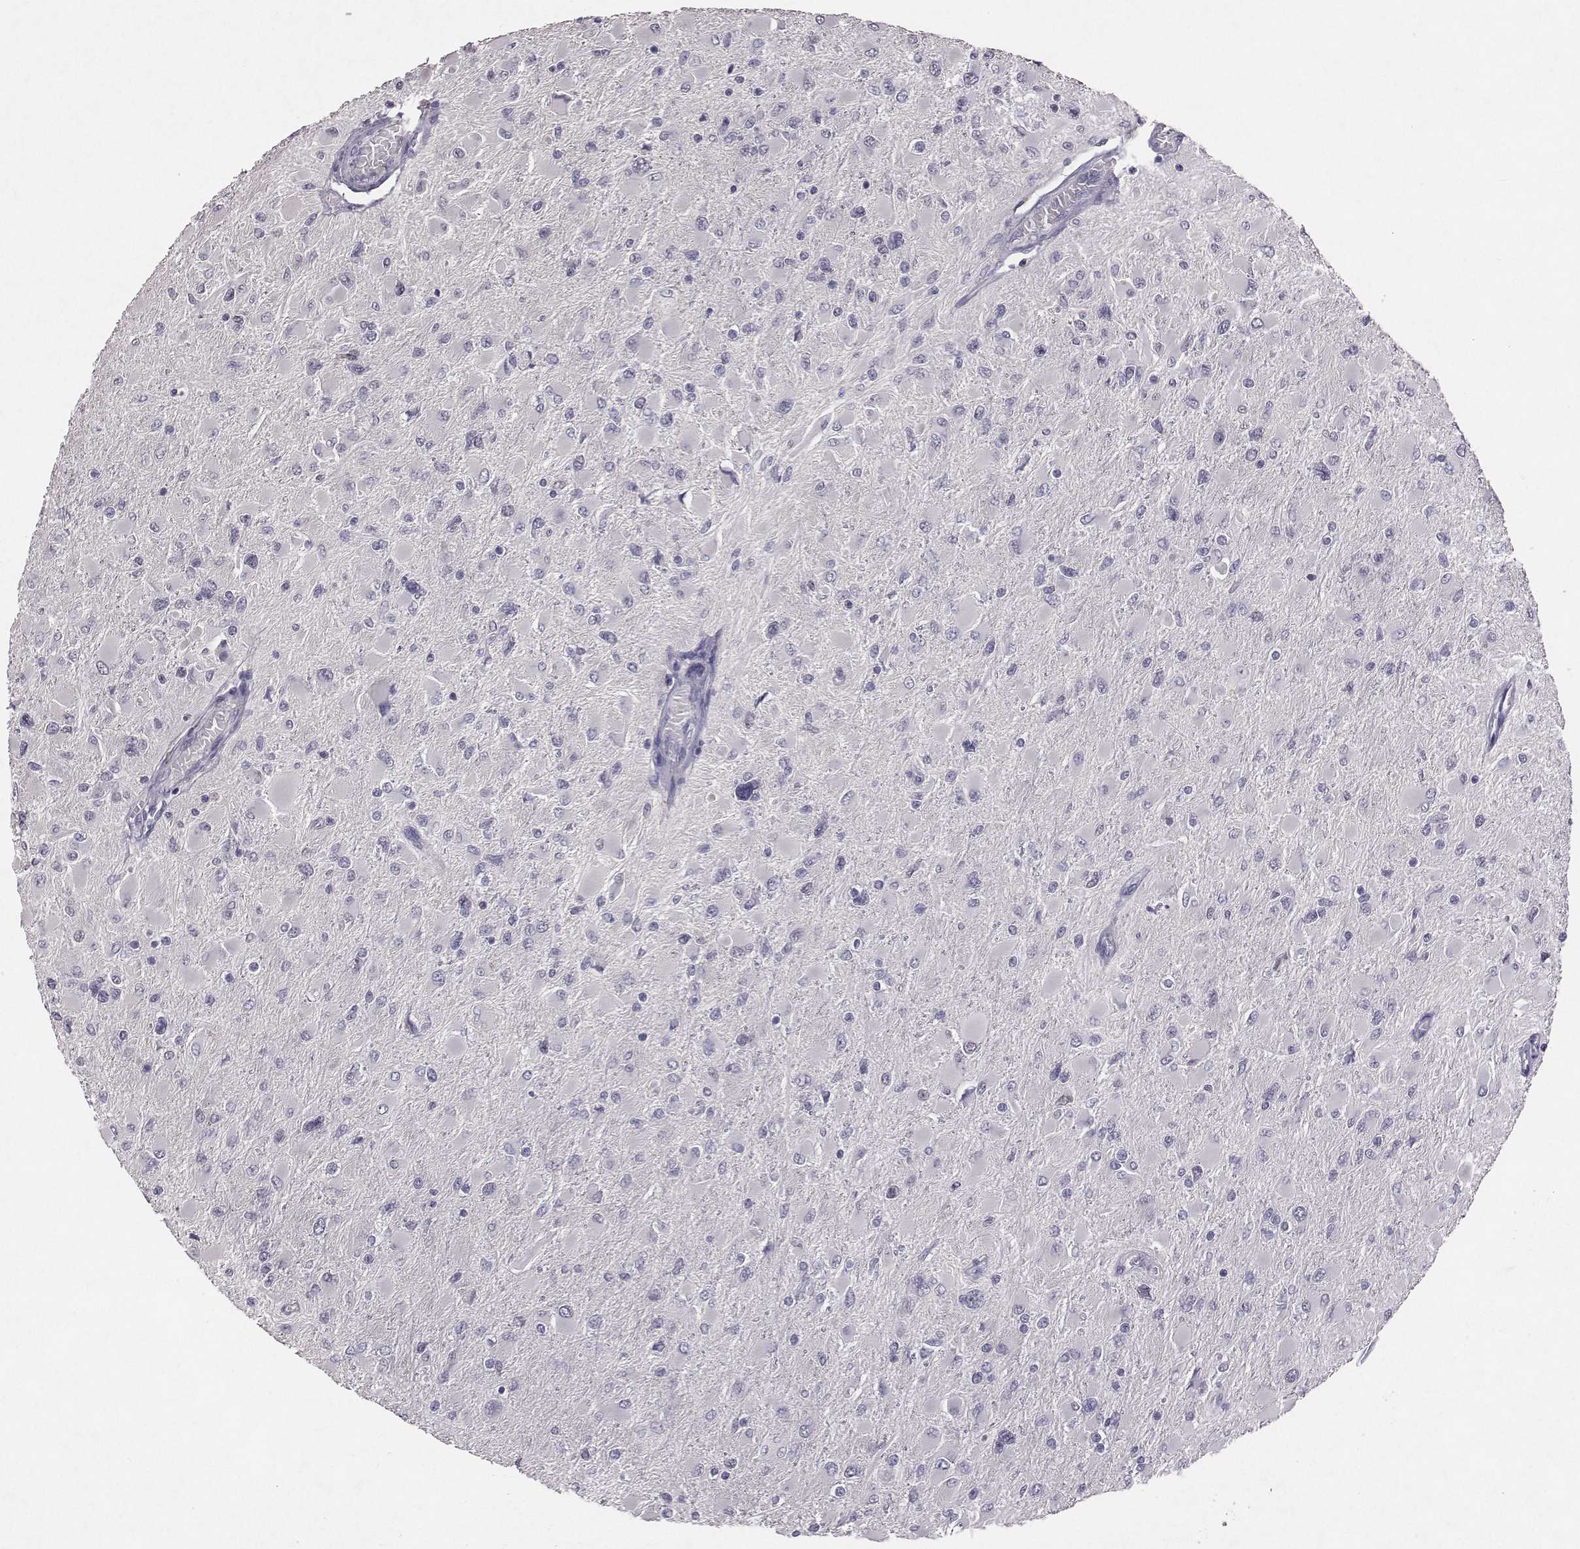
{"staining": {"intensity": "negative", "quantity": "none", "location": "none"}, "tissue": "glioma", "cell_type": "Tumor cells", "image_type": "cancer", "snomed": [{"axis": "morphology", "description": "Glioma, malignant, High grade"}, {"axis": "topography", "description": "Cerebral cortex"}], "caption": "A photomicrograph of human glioma is negative for staining in tumor cells.", "gene": "EN1", "patient": {"sex": "female", "age": 36}}